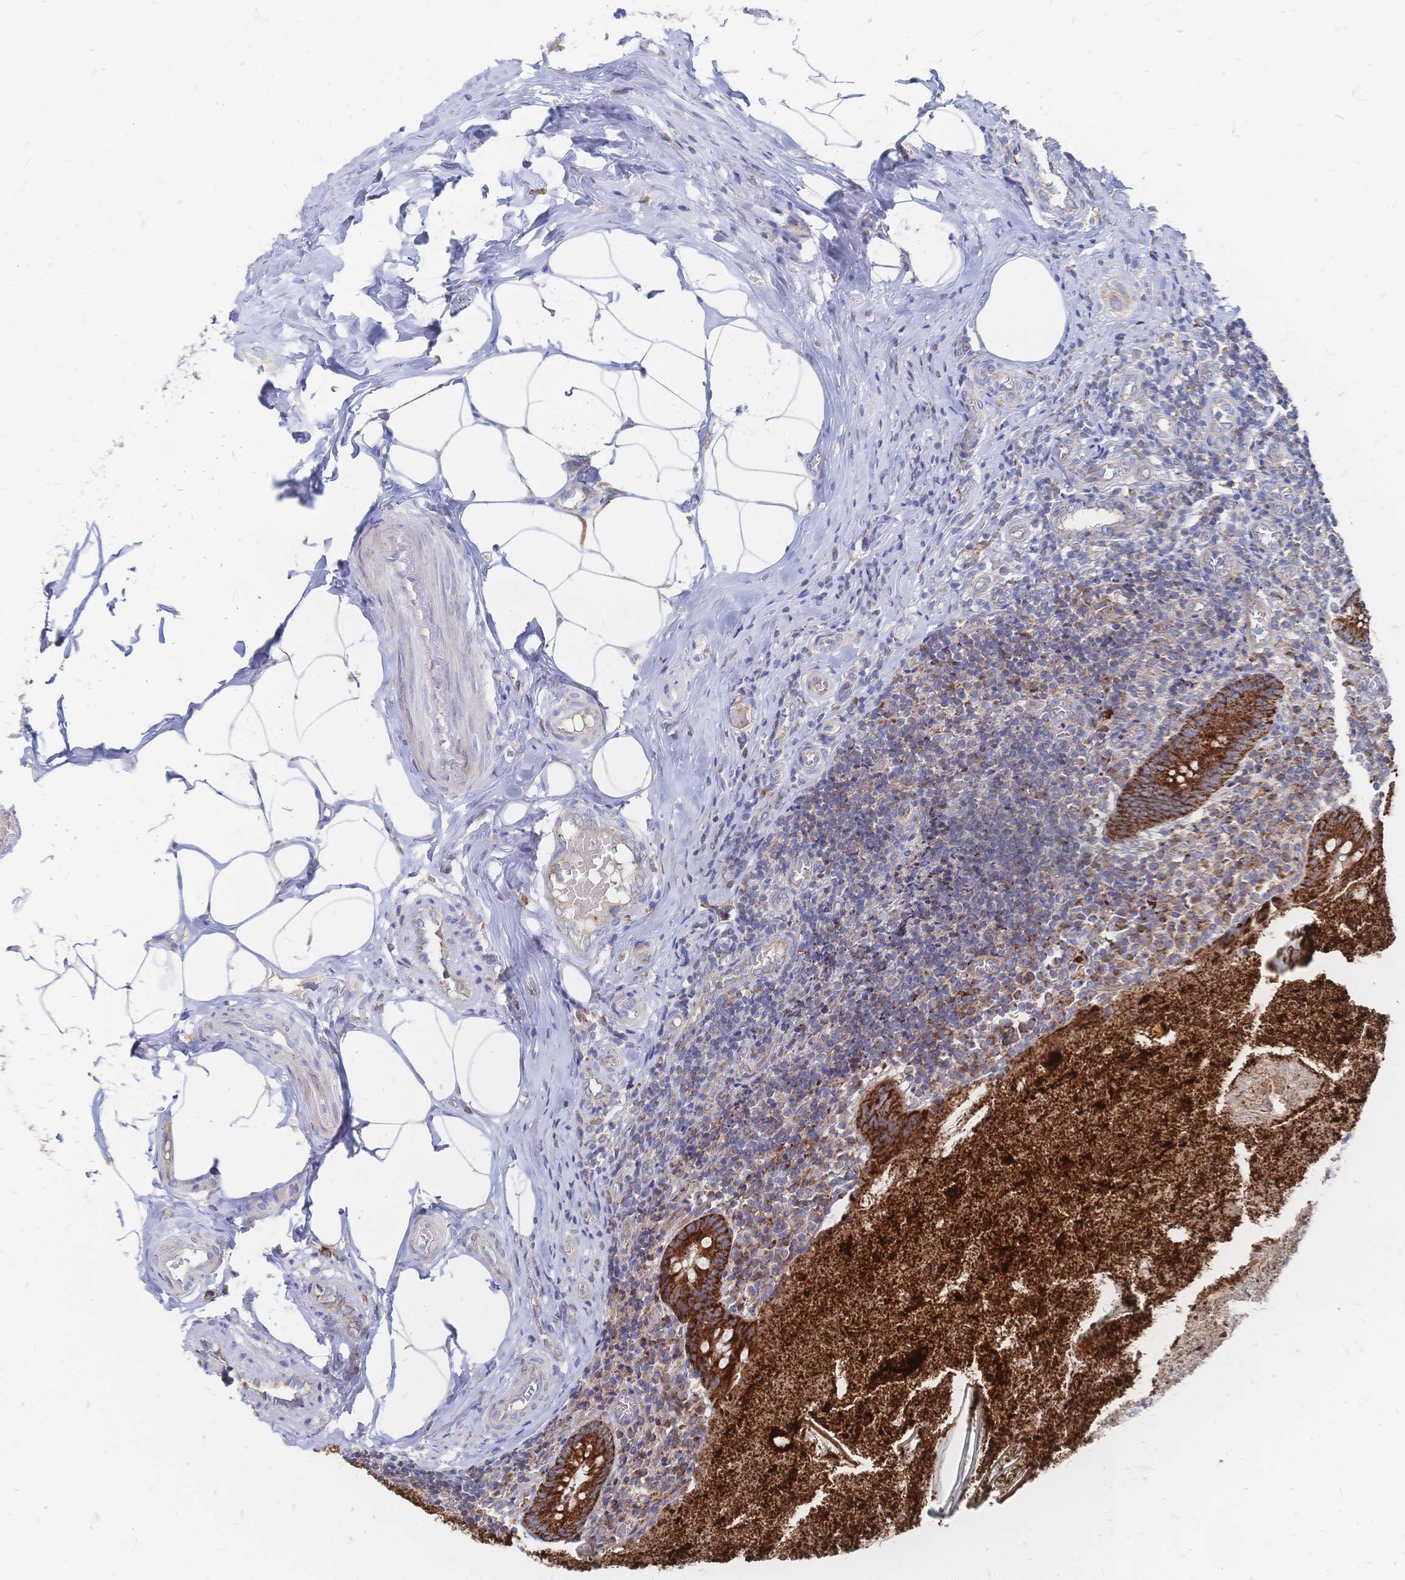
{"staining": {"intensity": "strong", "quantity": ">75%", "location": "cytoplasmic/membranous"}, "tissue": "appendix", "cell_type": "Glandular cells", "image_type": "normal", "snomed": [{"axis": "morphology", "description": "Normal tissue, NOS"}, {"axis": "topography", "description": "Appendix"}], "caption": "Appendix stained with DAB immunohistochemistry (IHC) exhibits high levels of strong cytoplasmic/membranous staining in about >75% of glandular cells.", "gene": "SORBS1", "patient": {"sex": "female", "age": 17}}